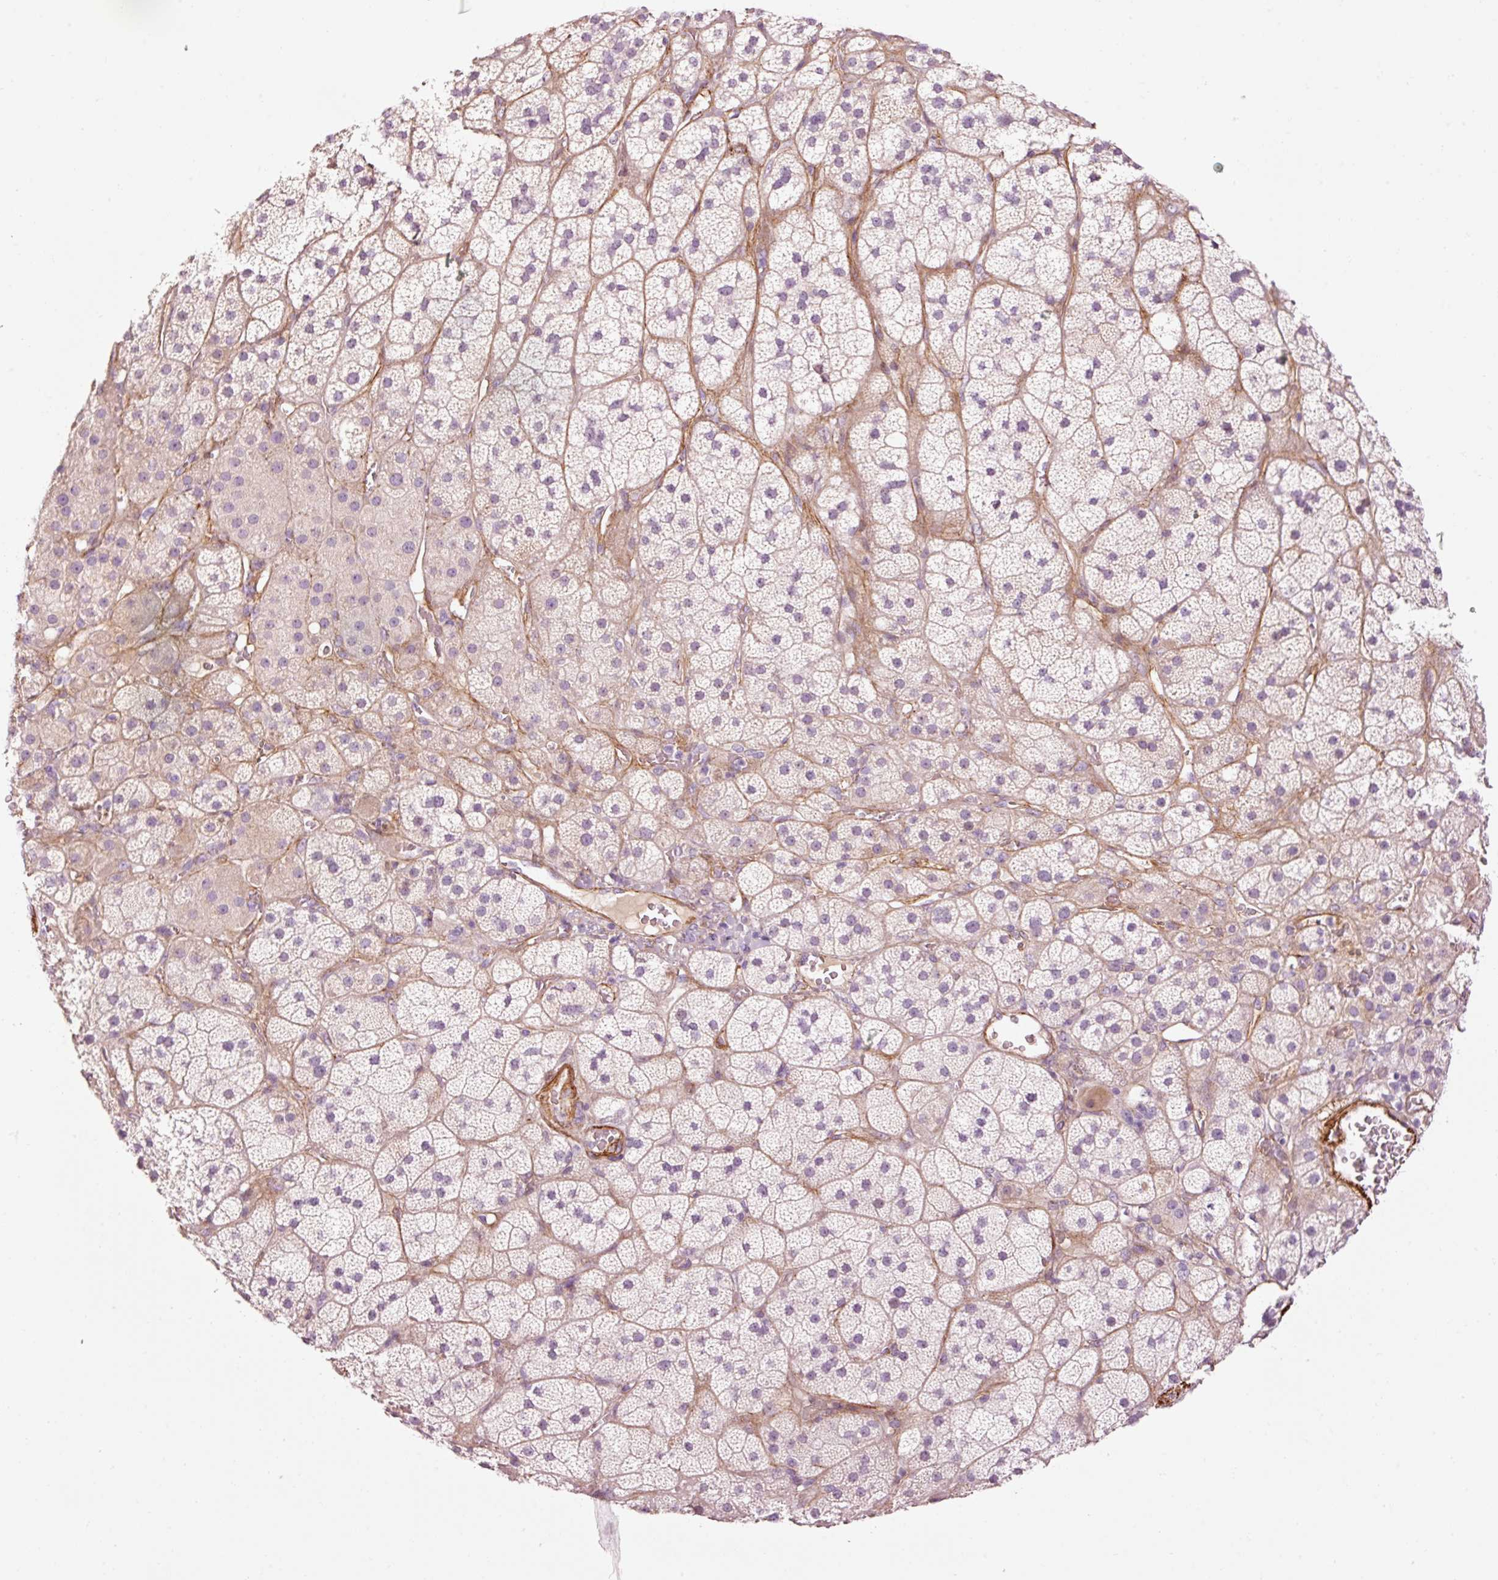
{"staining": {"intensity": "negative", "quantity": "none", "location": "none"}, "tissue": "adrenal gland", "cell_type": "Glandular cells", "image_type": "normal", "snomed": [{"axis": "morphology", "description": "Normal tissue, NOS"}, {"axis": "topography", "description": "Adrenal gland"}], "caption": "Immunohistochemistry (IHC) histopathology image of normal adrenal gland stained for a protein (brown), which shows no expression in glandular cells.", "gene": "ANKRD20A1", "patient": {"sex": "male", "age": 57}}